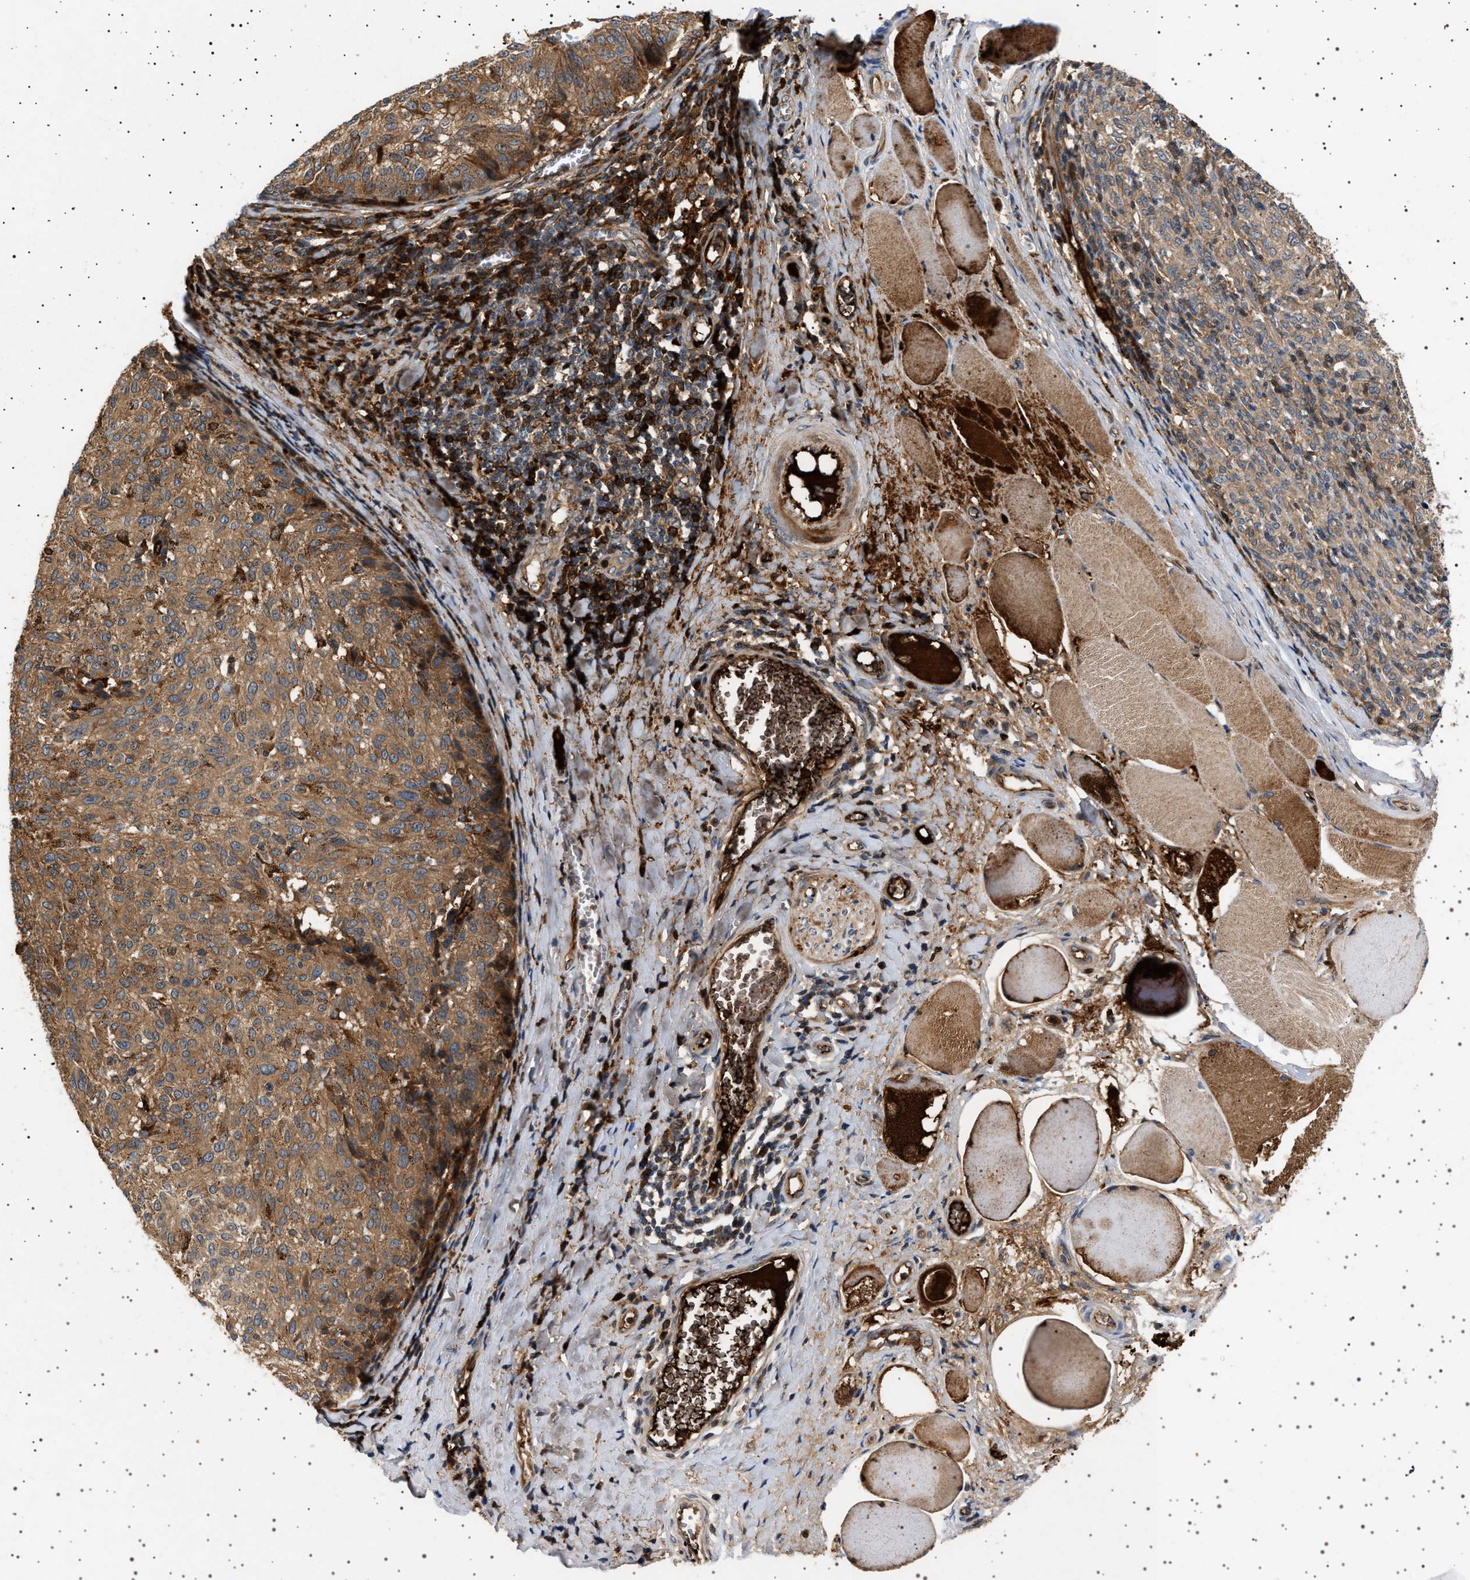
{"staining": {"intensity": "moderate", "quantity": ">75%", "location": "cytoplasmic/membranous"}, "tissue": "melanoma", "cell_type": "Tumor cells", "image_type": "cancer", "snomed": [{"axis": "morphology", "description": "Malignant melanoma, NOS"}, {"axis": "topography", "description": "Skin"}], "caption": "Immunohistochemical staining of human malignant melanoma displays moderate cytoplasmic/membranous protein positivity in approximately >75% of tumor cells. (Brightfield microscopy of DAB IHC at high magnification).", "gene": "FICD", "patient": {"sex": "female", "age": 72}}